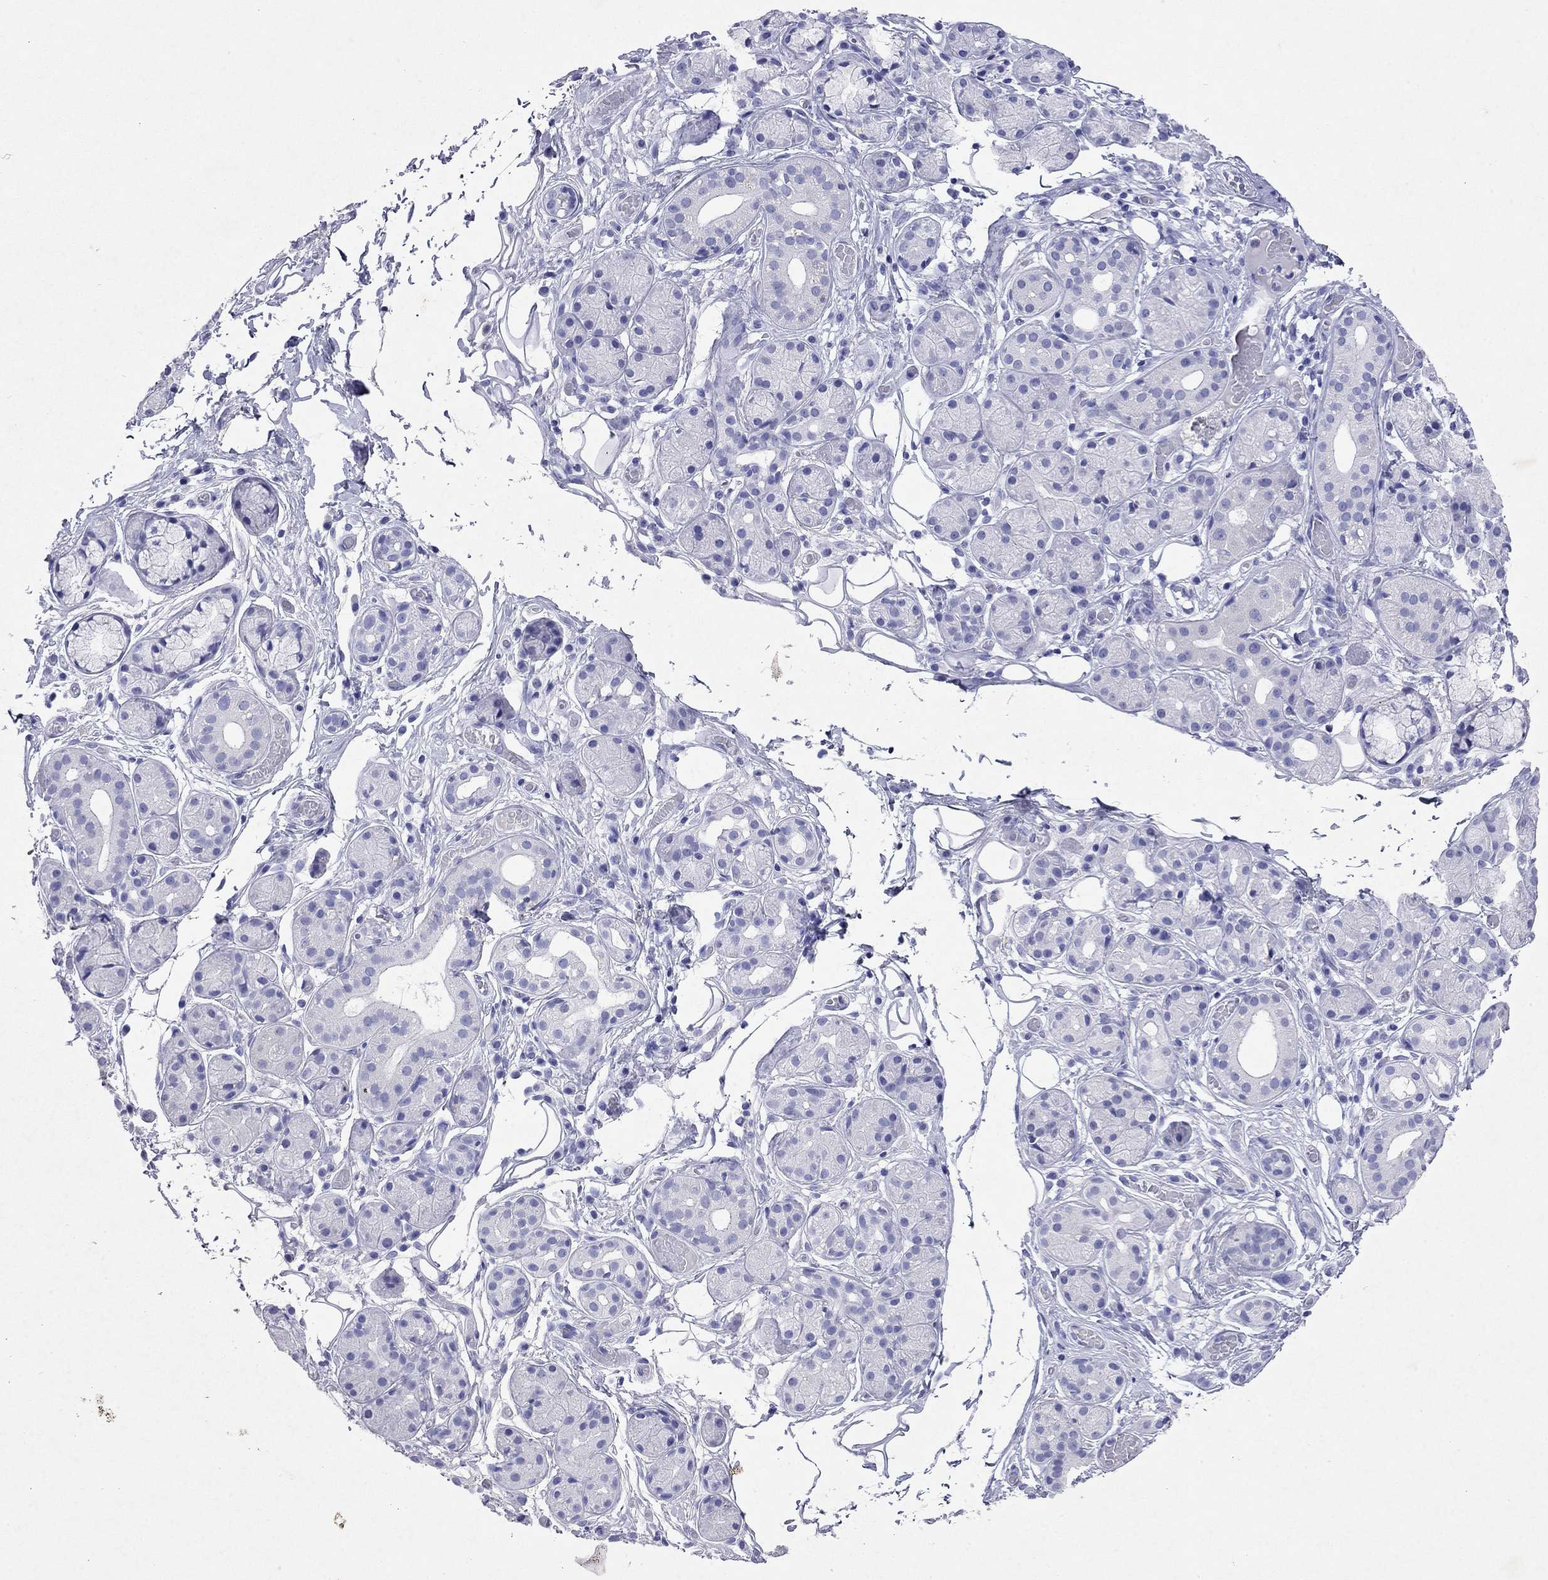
{"staining": {"intensity": "negative", "quantity": "none", "location": "none"}, "tissue": "salivary gland", "cell_type": "Glandular cells", "image_type": "normal", "snomed": [{"axis": "morphology", "description": "Normal tissue, NOS"}, {"axis": "topography", "description": "Salivary gland"}, {"axis": "topography", "description": "Peripheral nerve tissue"}], "caption": "The immunohistochemistry (IHC) image has no significant expression in glandular cells of salivary gland.", "gene": "ARMC12", "patient": {"sex": "male", "age": 71}}